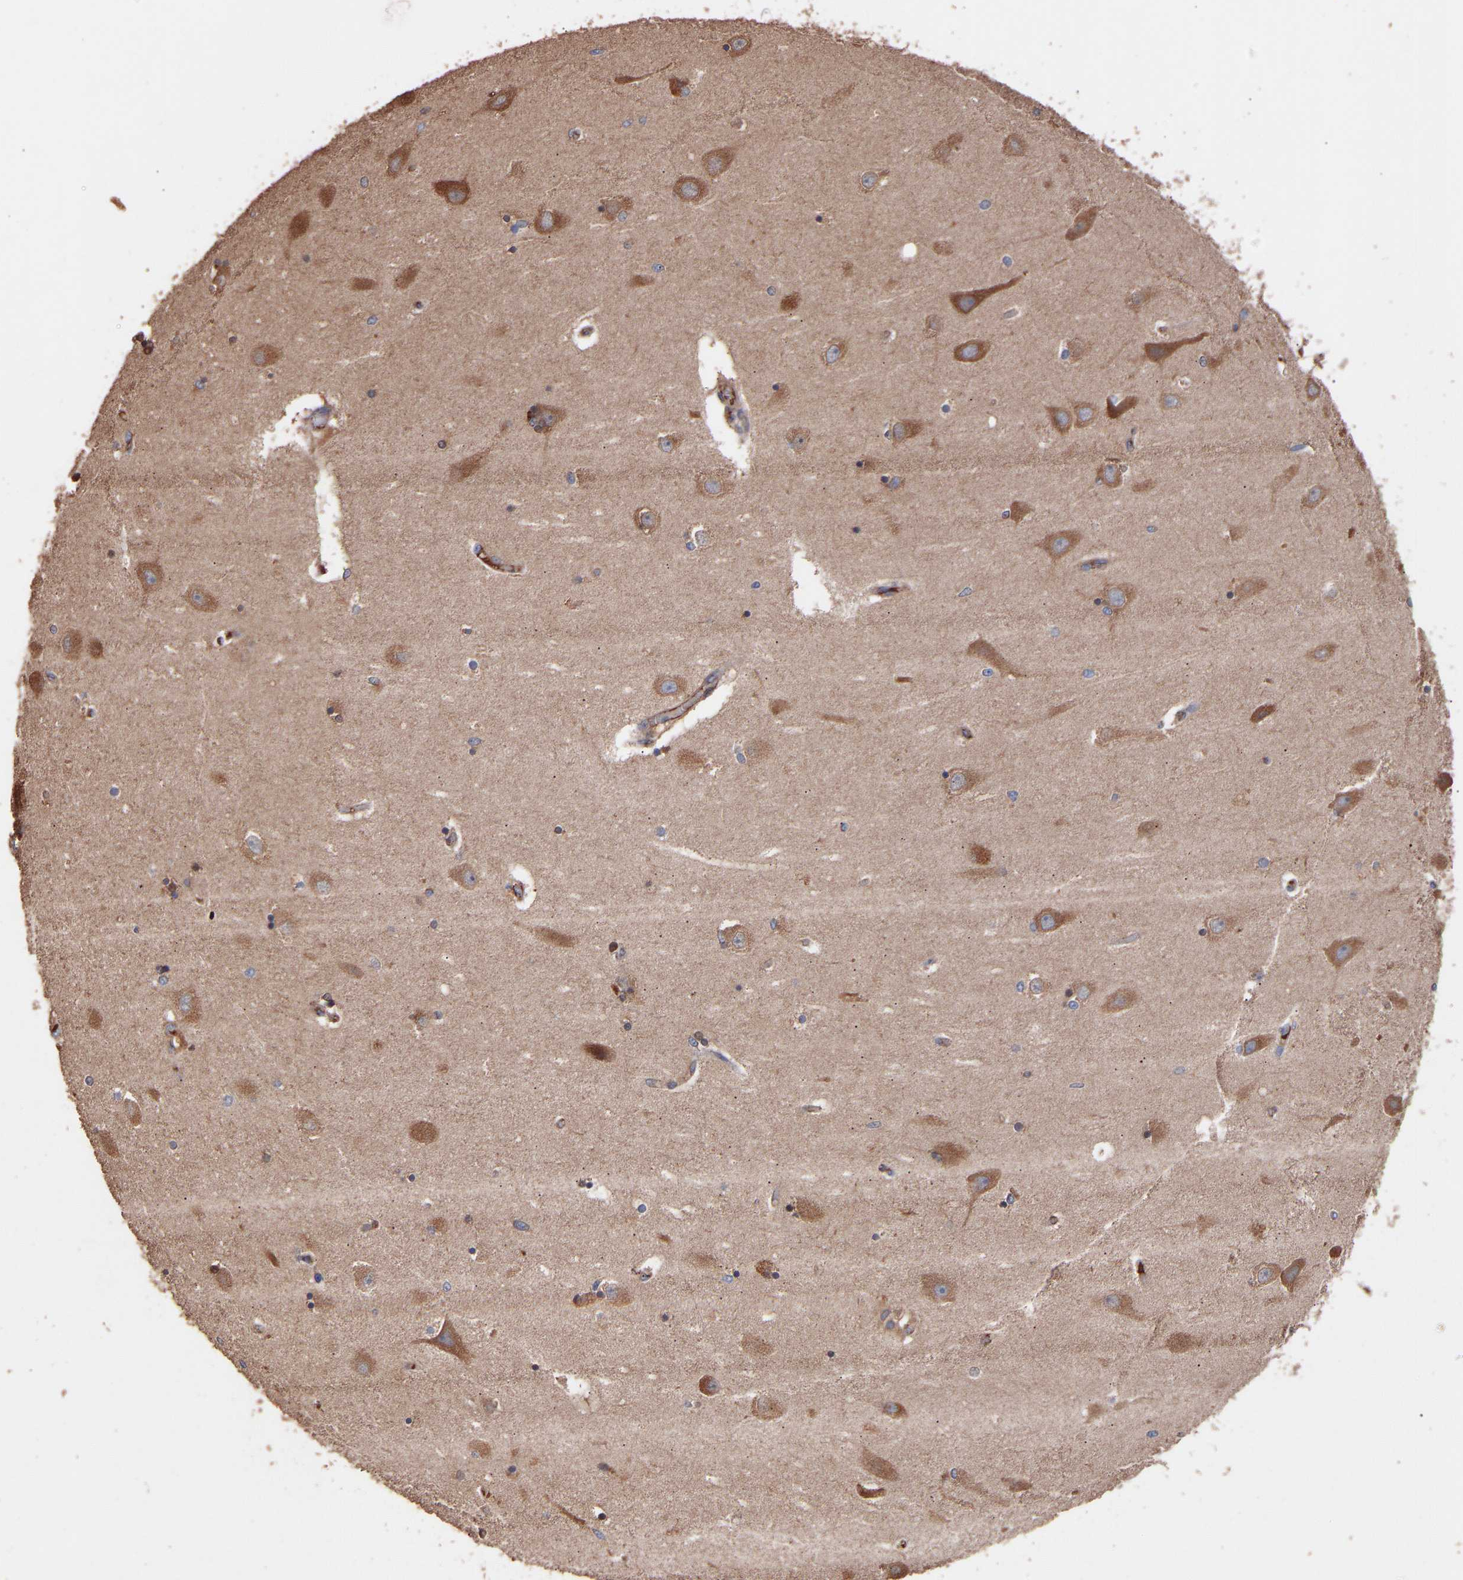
{"staining": {"intensity": "weak", "quantity": "<25%", "location": "cytoplasmic/membranous"}, "tissue": "hippocampus", "cell_type": "Glial cells", "image_type": "normal", "snomed": [{"axis": "morphology", "description": "Normal tissue, NOS"}, {"axis": "topography", "description": "Hippocampus"}], "caption": "The immunohistochemistry photomicrograph has no significant positivity in glial cells of hippocampus.", "gene": "TMEM268", "patient": {"sex": "female", "age": 54}}